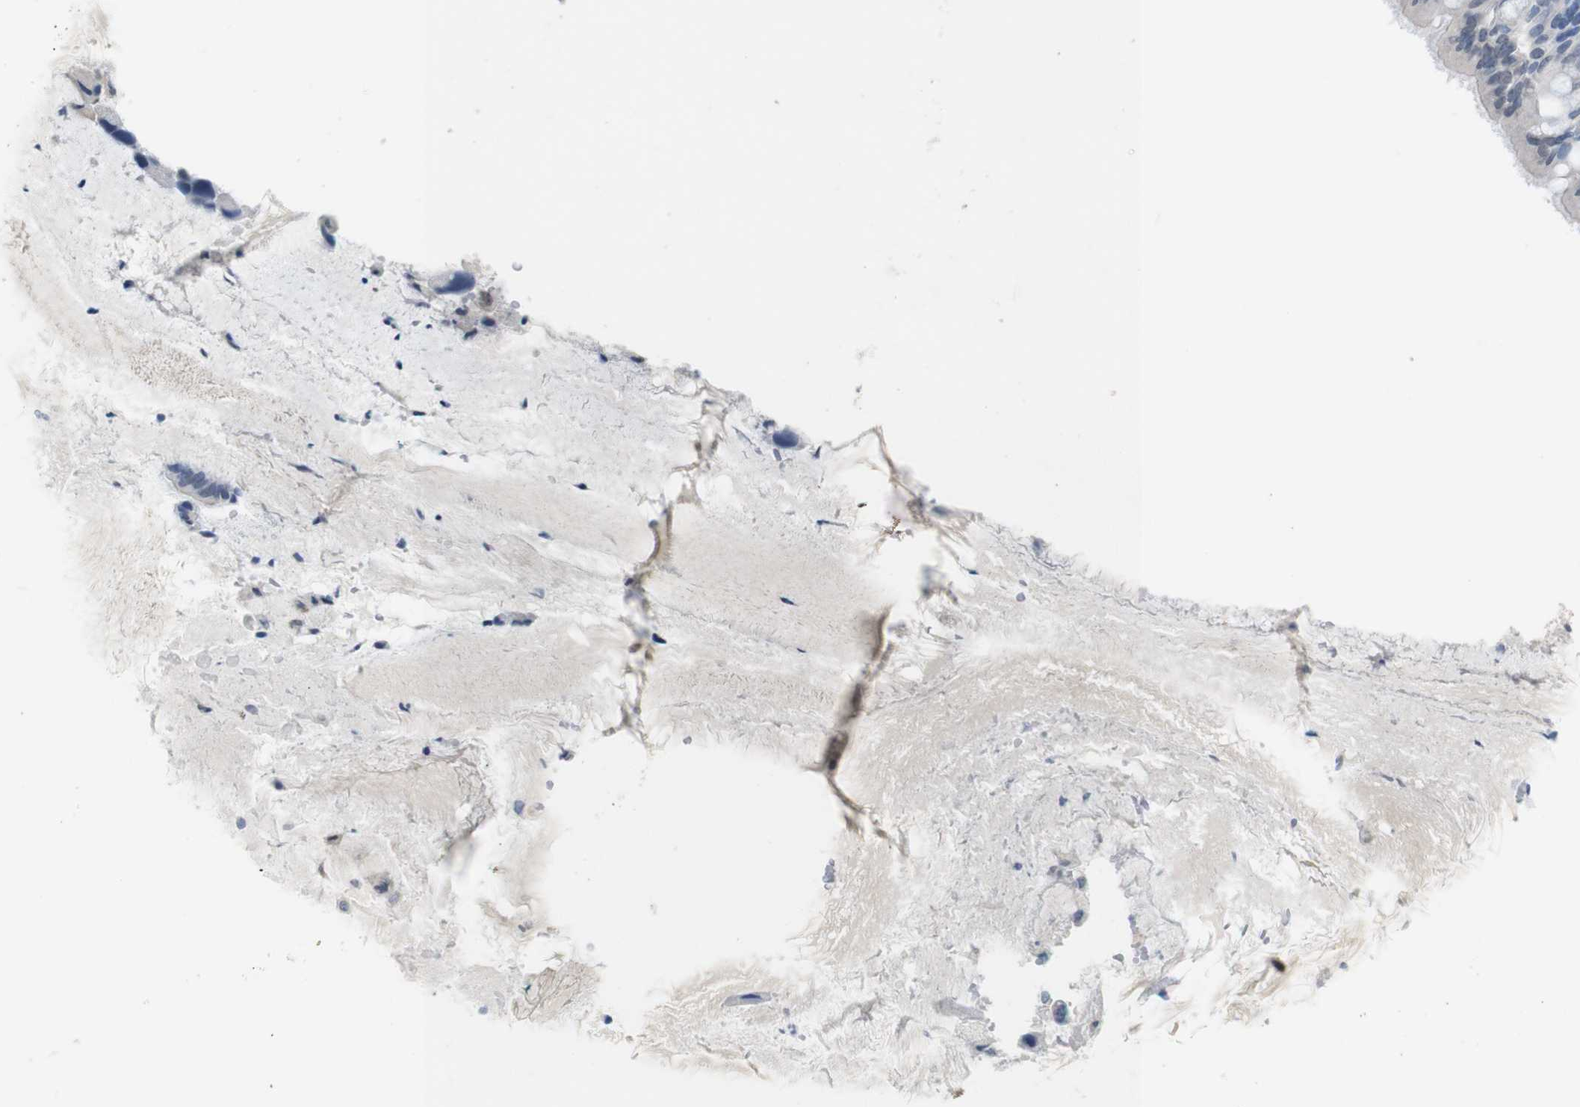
{"staining": {"intensity": "negative", "quantity": "none", "location": "none"}, "tissue": "bronchus", "cell_type": "Respiratory epithelial cells", "image_type": "normal", "snomed": [{"axis": "morphology", "description": "Normal tissue, NOS"}, {"axis": "morphology", "description": "Adenocarcinoma, NOS"}, {"axis": "morphology", "description": "Adenocarcinoma, metastatic, NOS"}, {"axis": "topography", "description": "Lymph node"}, {"axis": "topography", "description": "Bronchus"}, {"axis": "topography", "description": "Lung"}], "caption": "DAB immunohistochemical staining of unremarkable human bronchus shows no significant staining in respiratory epithelial cells.", "gene": "CHRM5", "patient": {"sex": "female", "age": 54}}